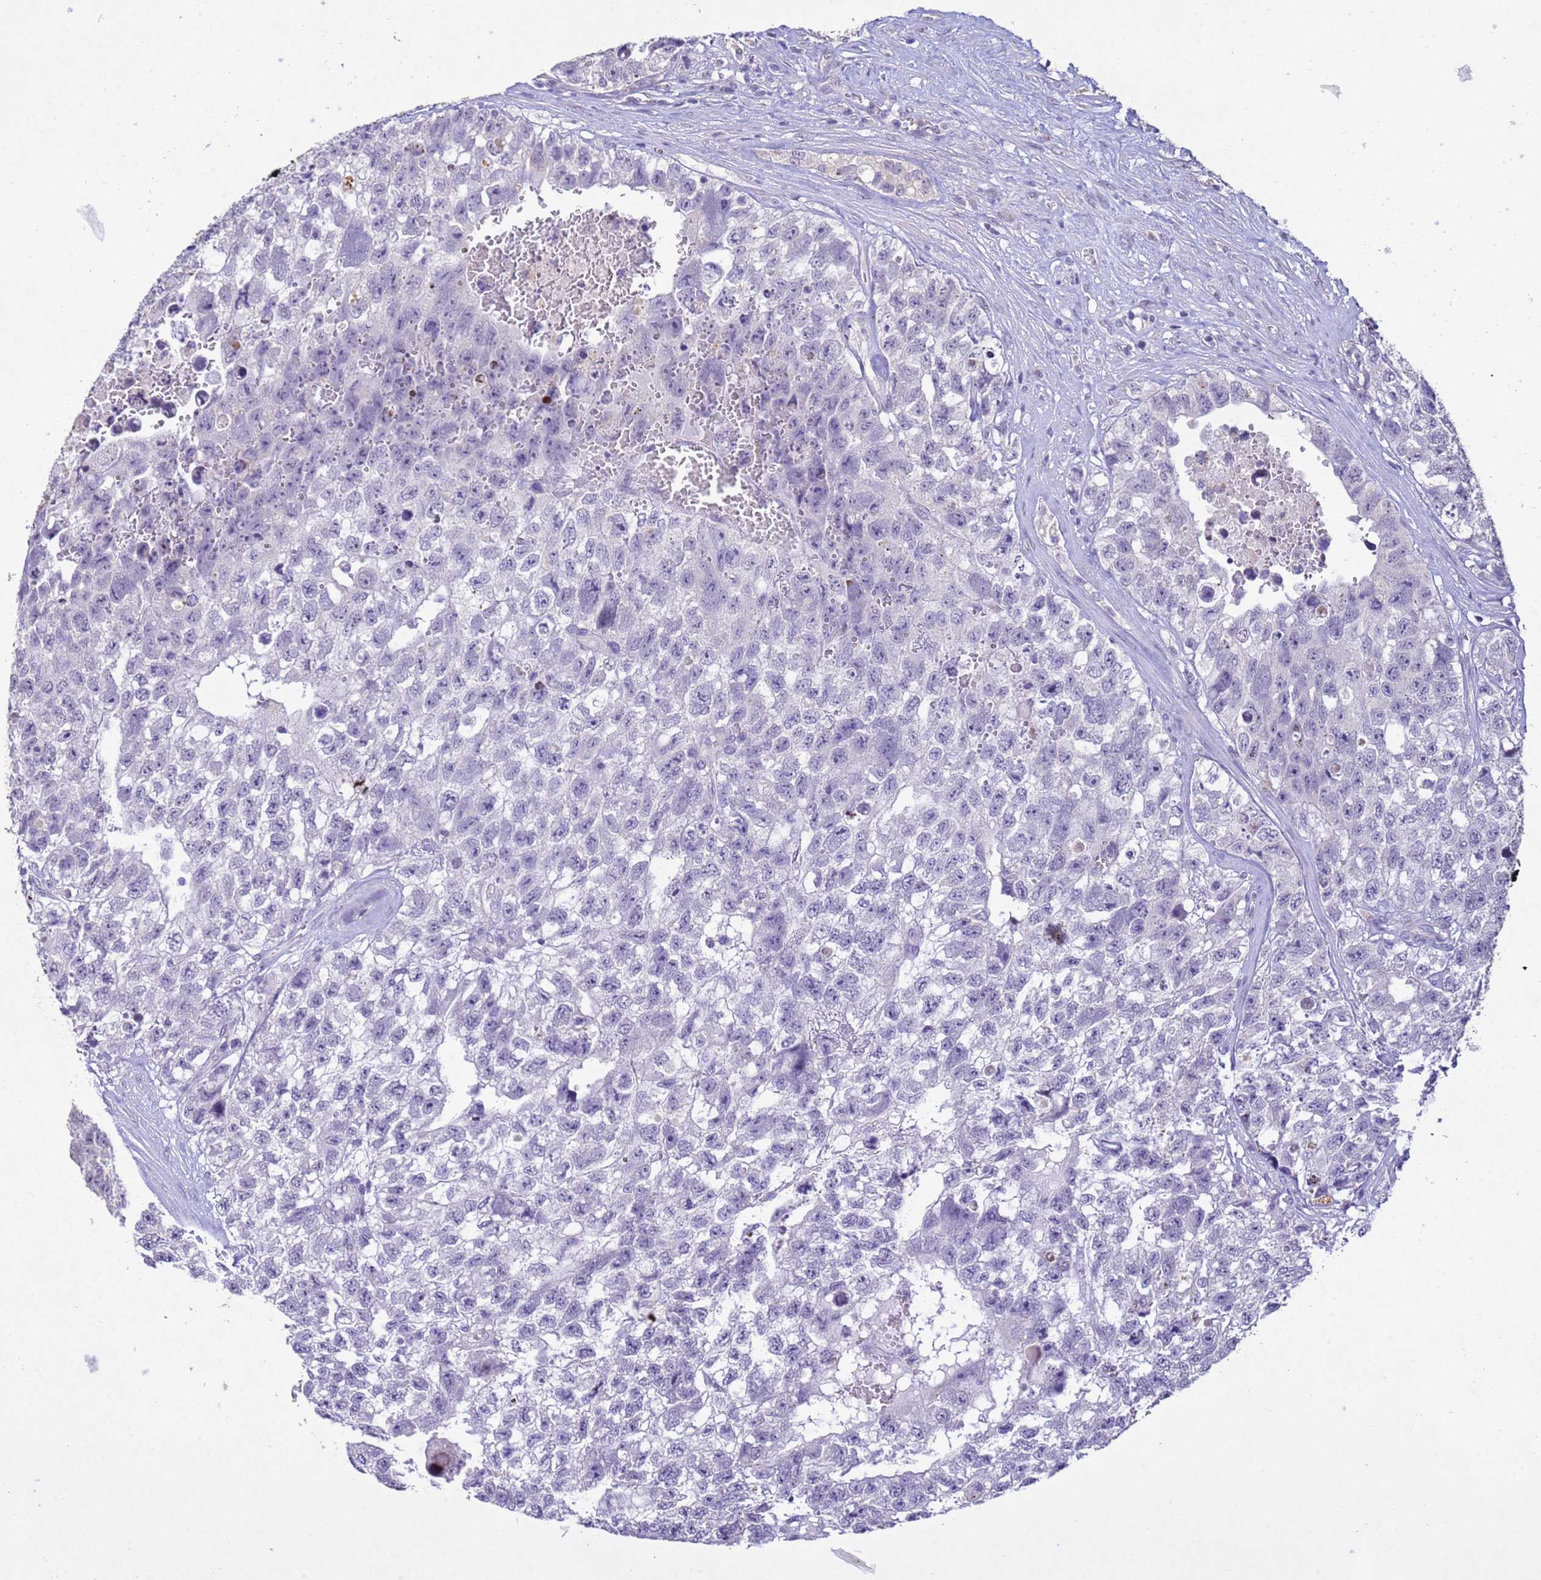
{"staining": {"intensity": "negative", "quantity": "none", "location": "none"}, "tissue": "testis cancer", "cell_type": "Tumor cells", "image_type": "cancer", "snomed": [{"axis": "morphology", "description": "Carcinoma, Embryonal, NOS"}, {"axis": "topography", "description": "Testis"}], "caption": "IHC of human testis cancer shows no expression in tumor cells.", "gene": "NLRP11", "patient": {"sex": "male", "age": 26}}